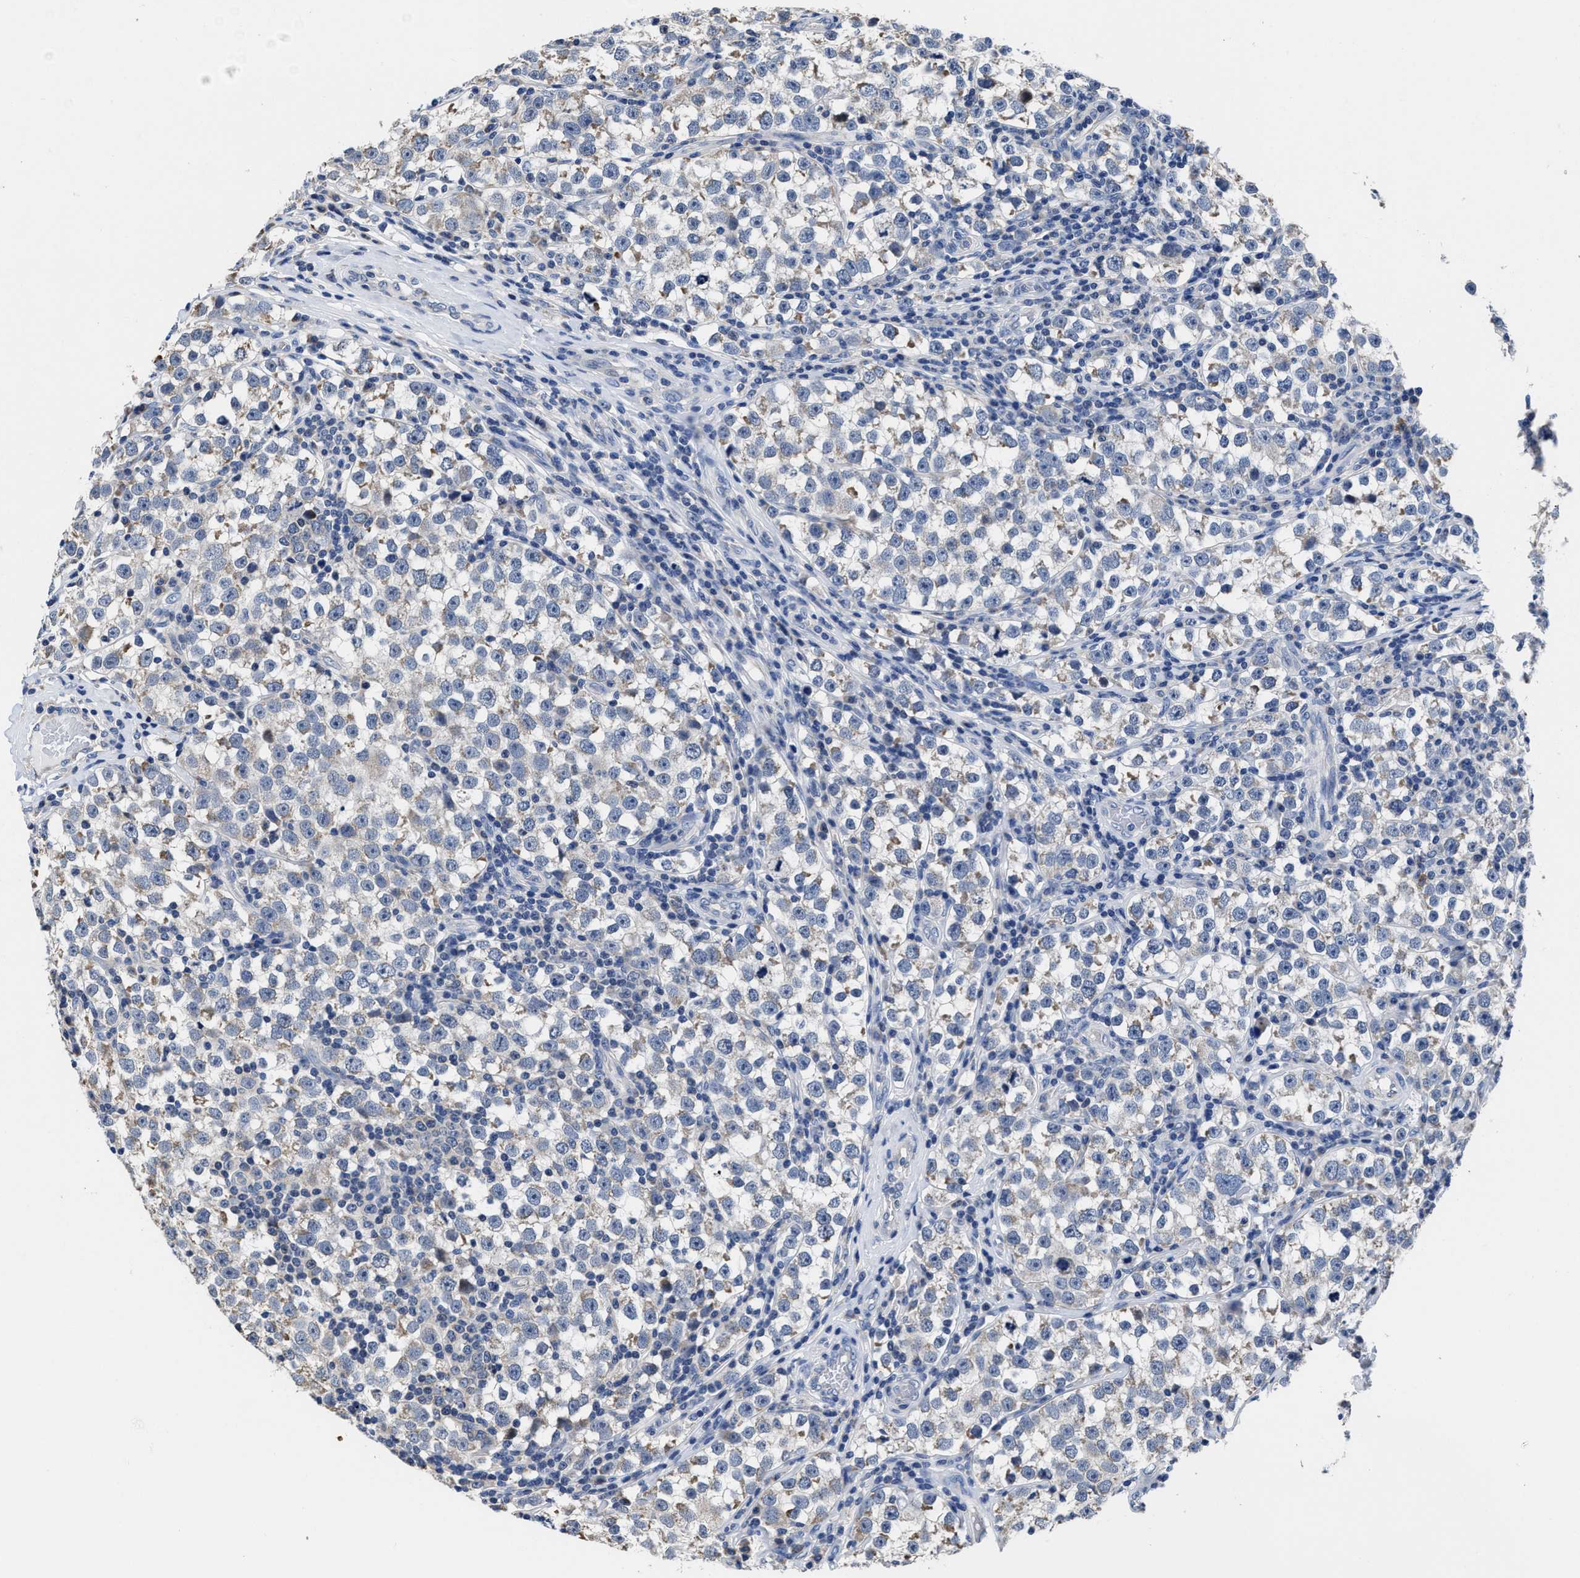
{"staining": {"intensity": "negative", "quantity": "none", "location": "none"}, "tissue": "testis cancer", "cell_type": "Tumor cells", "image_type": "cancer", "snomed": [{"axis": "morphology", "description": "Normal tissue, NOS"}, {"axis": "morphology", "description": "Seminoma, NOS"}, {"axis": "topography", "description": "Testis"}], "caption": "Immunohistochemistry (IHC) of human testis cancer reveals no positivity in tumor cells.", "gene": "HOOK1", "patient": {"sex": "male", "age": 43}}